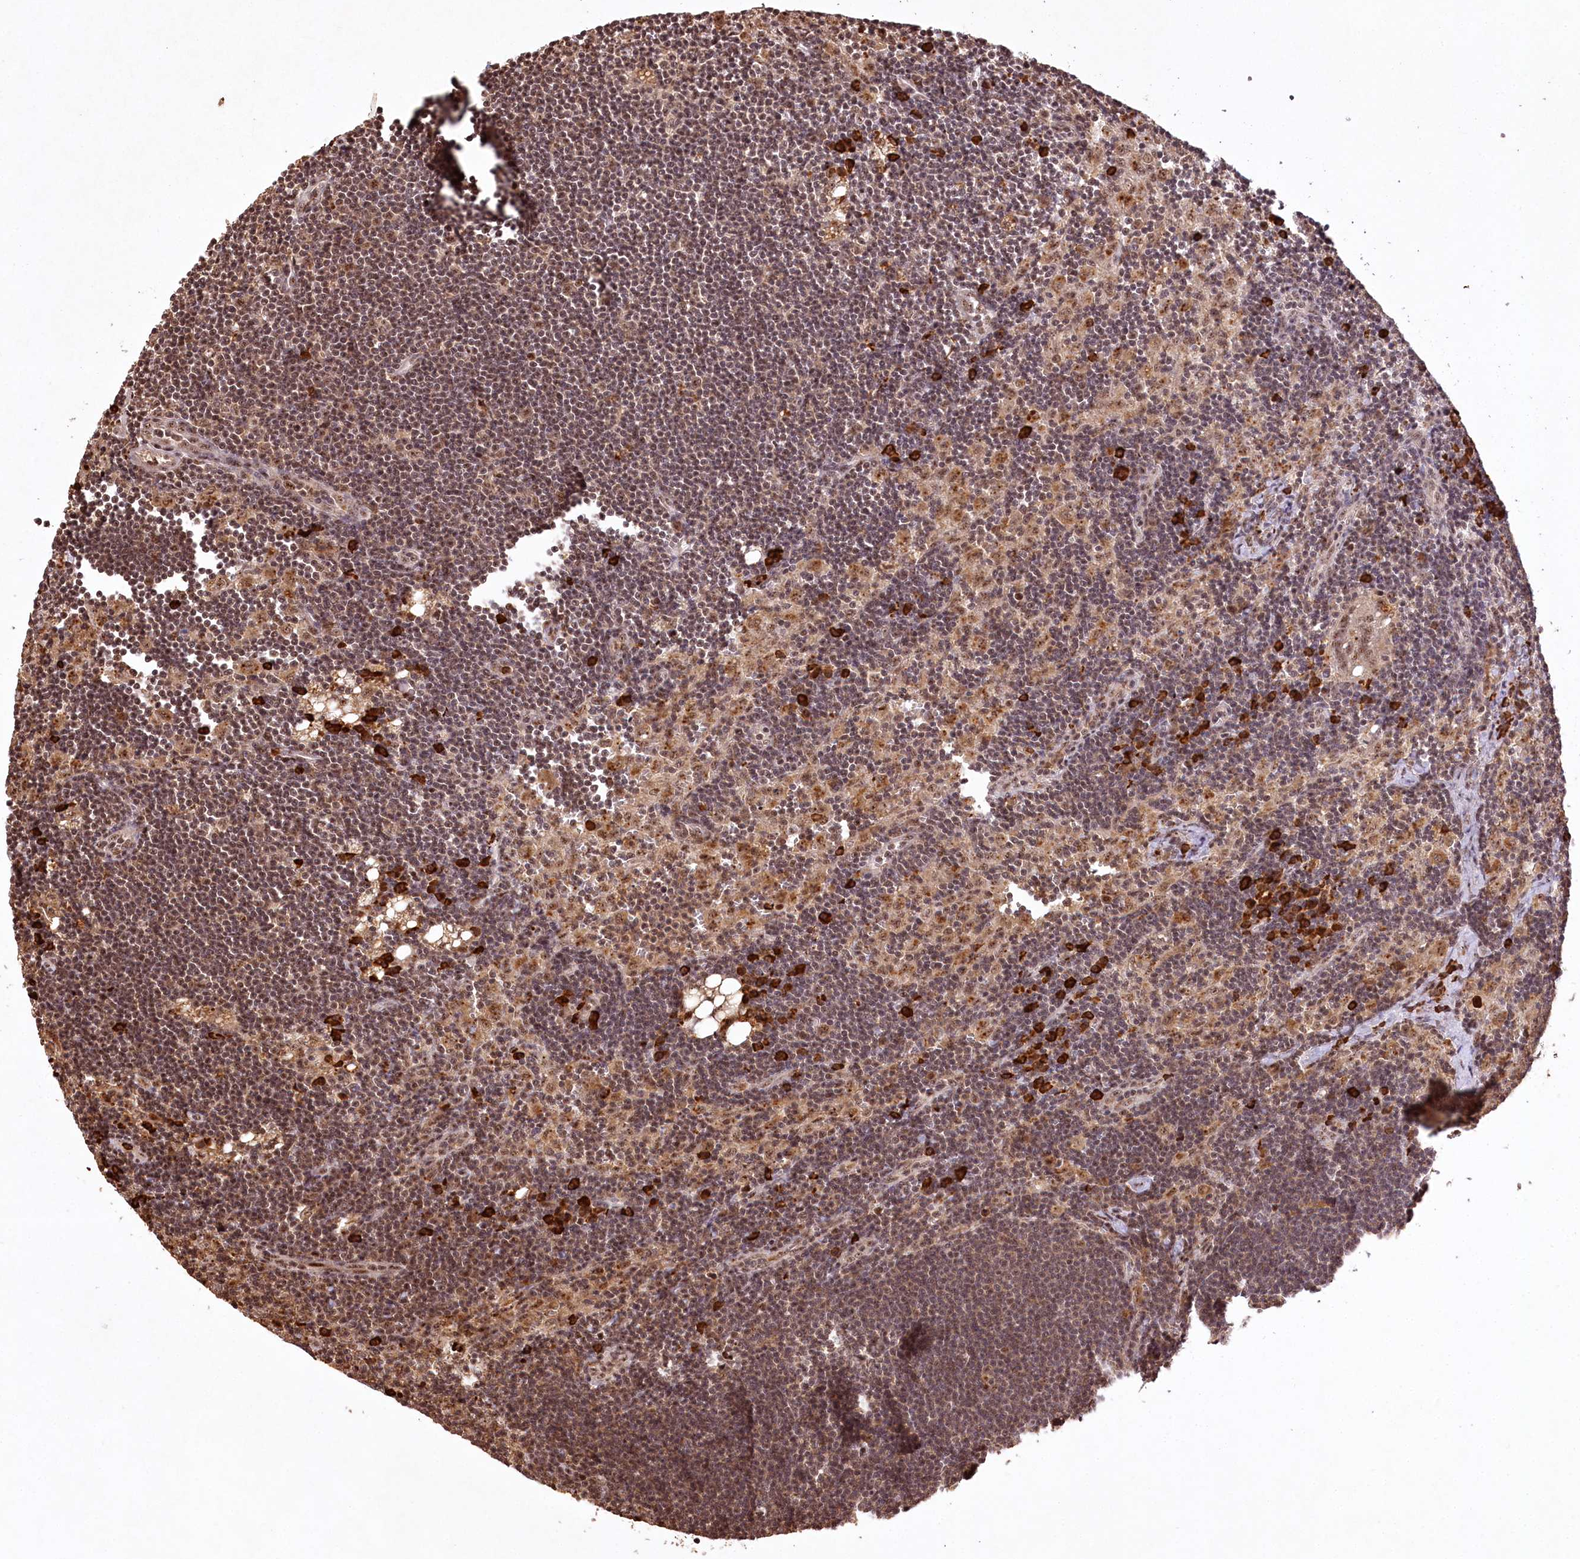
{"staining": {"intensity": "moderate", "quantity": ">75%", "location": "nuclear"}, "tissue": "lymph node", "cell_type": "Germinal center cells", "image_type": "normal", "snomed": [{"axis": "morphology", "description": "Normal tissue, NOS"}, {"axis": "topography", "description": "Lymph node"}], "caption": "Moderate nuclear expression for a protein is present in approximately >75% of germinal center cells of benign lymph node using immunohistochemistry.", "gene": "PYROXD1", "patient": {"sex": "male", "age": 24}}